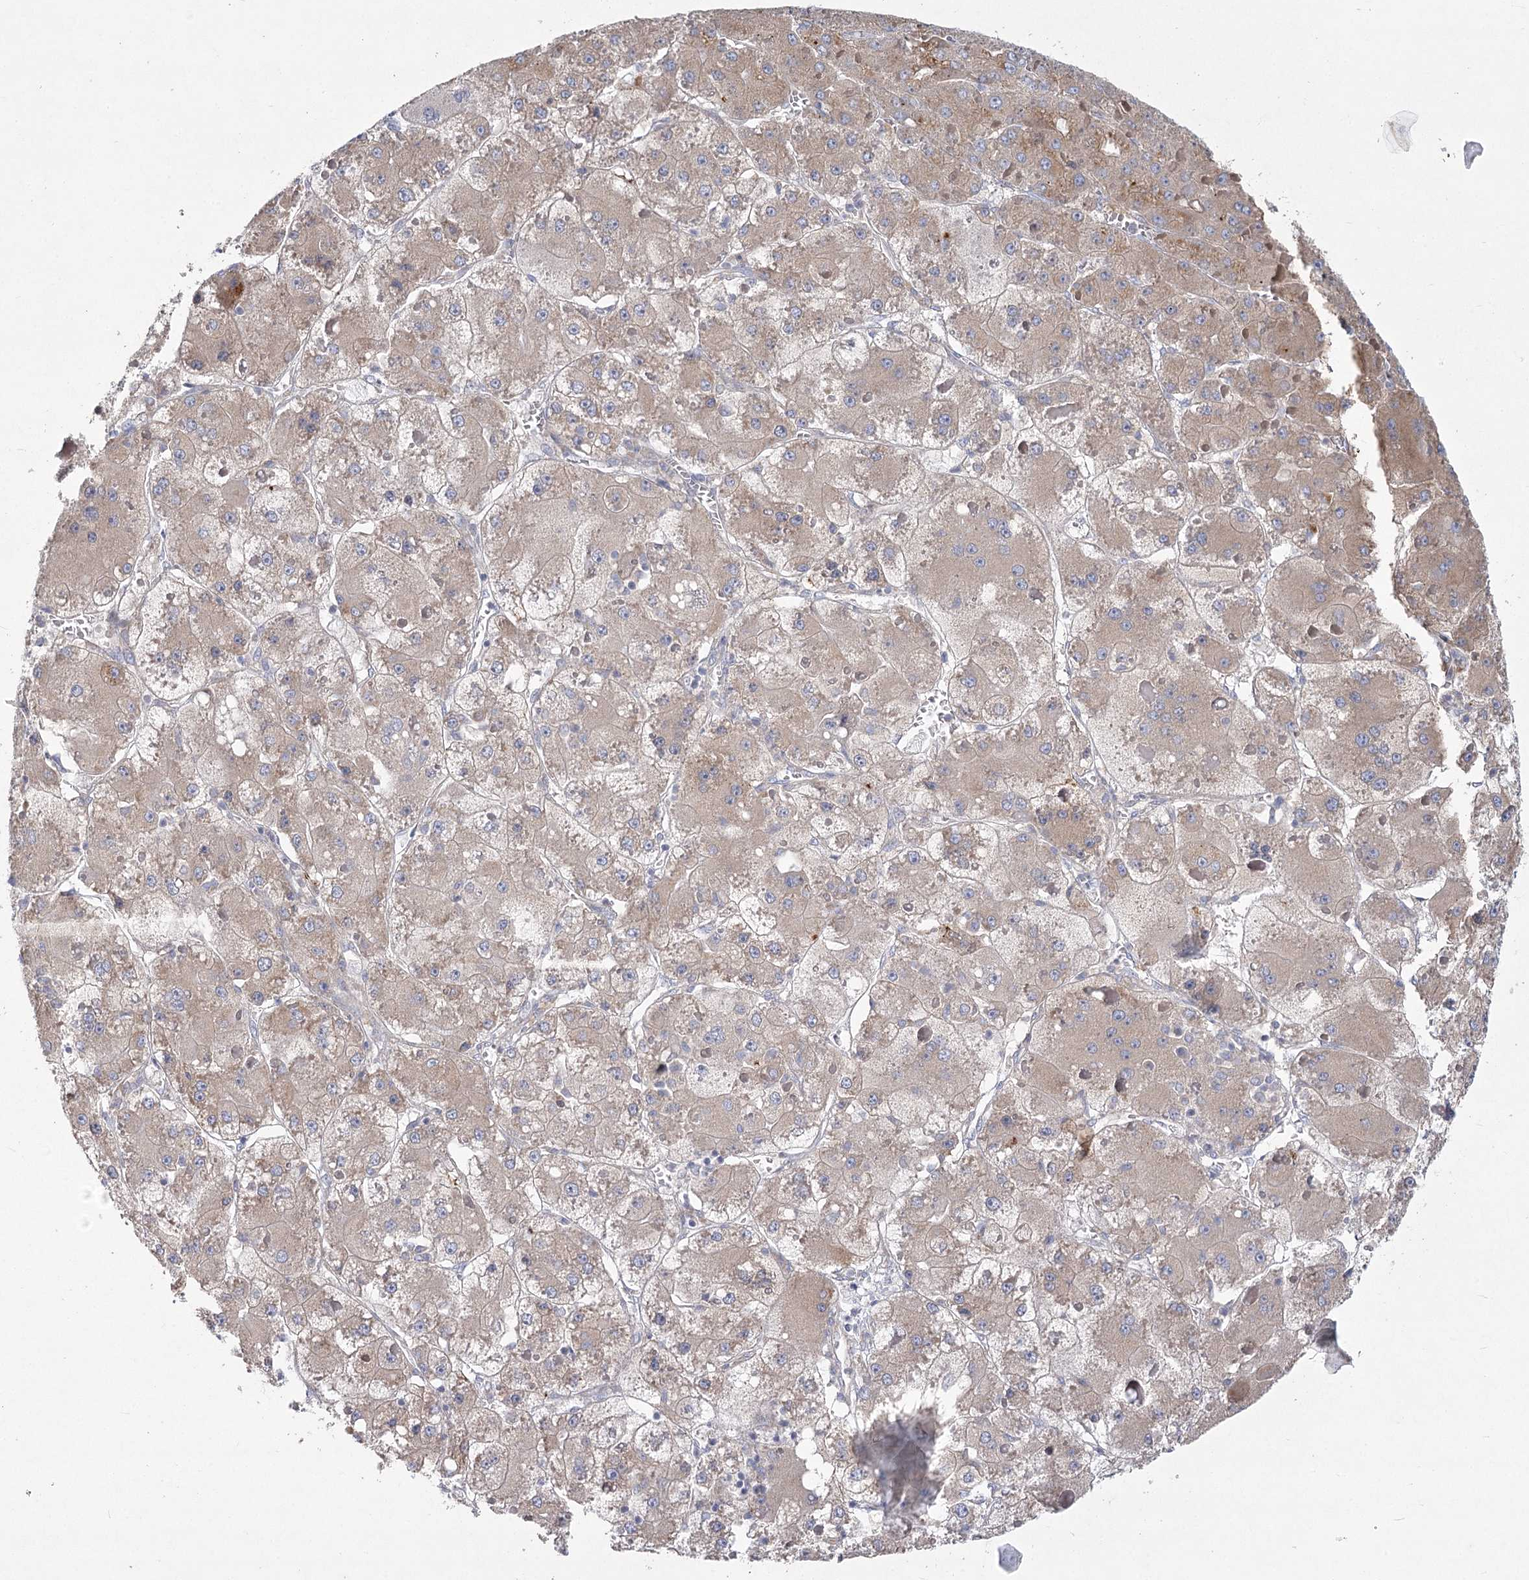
{"staining": {"intensity": "weak", "quantity": "25%-75%", "location": "cytoplasmic/membranous"}, "tissue": "liver cancer", "cell_type": "Tumor cells", "image_type": "cancer", "snomed": [{"axis": "morphology", "description": "Carcinoma, Hepatocellular, NOS"}, {"axis": "topography", "description": "Liver"}], "caption": "Immunohistochemistry (IHC) of human liver cancer (hepatocellular carcinoma) reveals low levels of weak cytoplasmic/membranous positivity in about 25%-75% of tumor cells. The protein is shown in brown color, while the nuclei are stained blue.", "gene": "CAMTA1", "patient": {"sex": "female", "age": 73}}